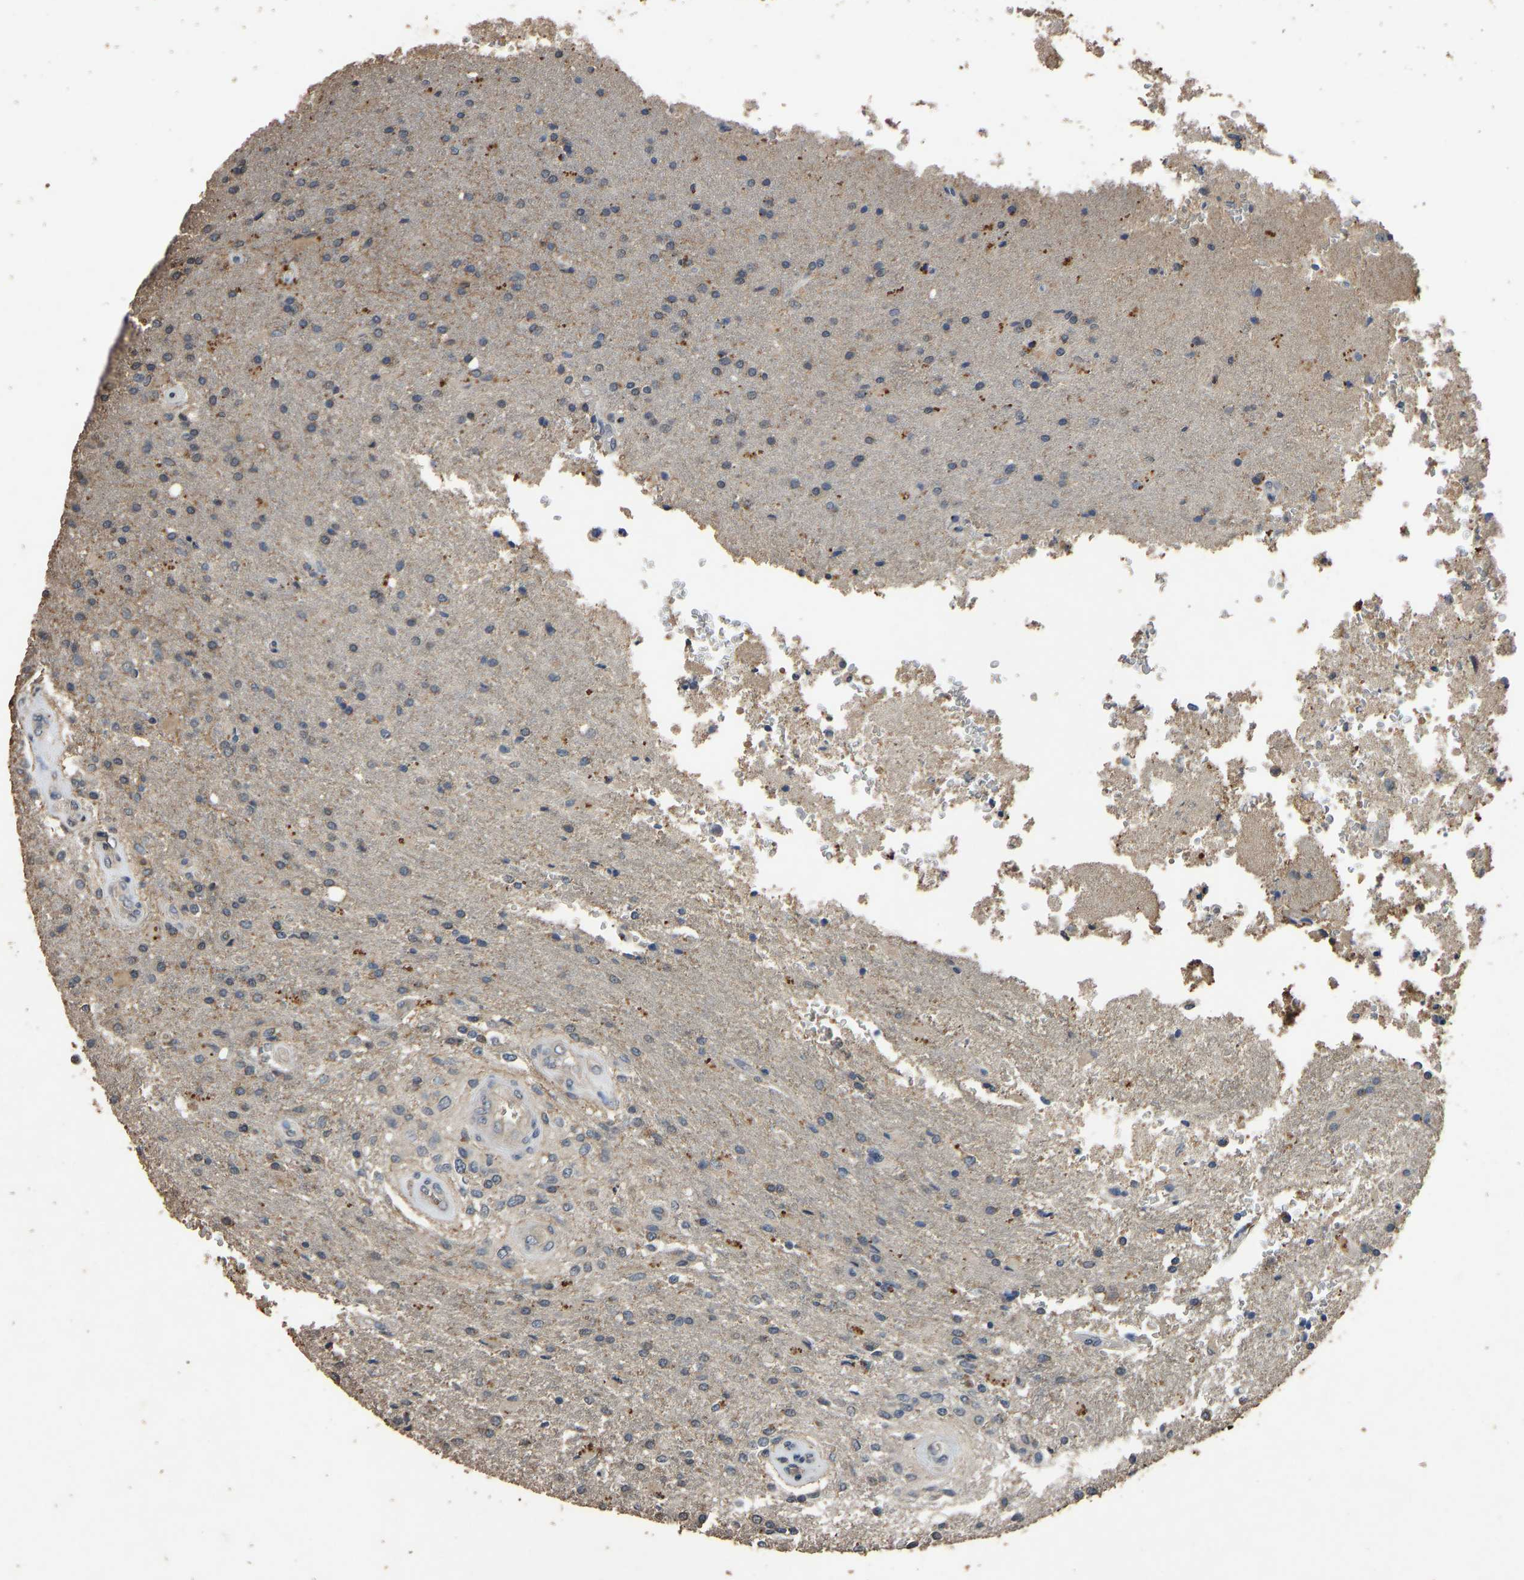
{"staining": {"intensity": "negative", "quantity": "none", "location": "none"}, "tissue": "glioma", "cell_type": "Tumor cells", "image_type": "cancer", "snomed": [{"axis": "morphology", "description": "Normal tissue, NOS"}, {"axis": "morphology", "description": "Glioma, malignant, High grade"}, {"axis": "topography", "description": "Cerebral cortex"}], "caption": "A photomicrograph of glioma stained for a protein shows no brown staining in tumor cells.", "gene": "CIDEC", "patient": {"sex": "male", "age": 77}}